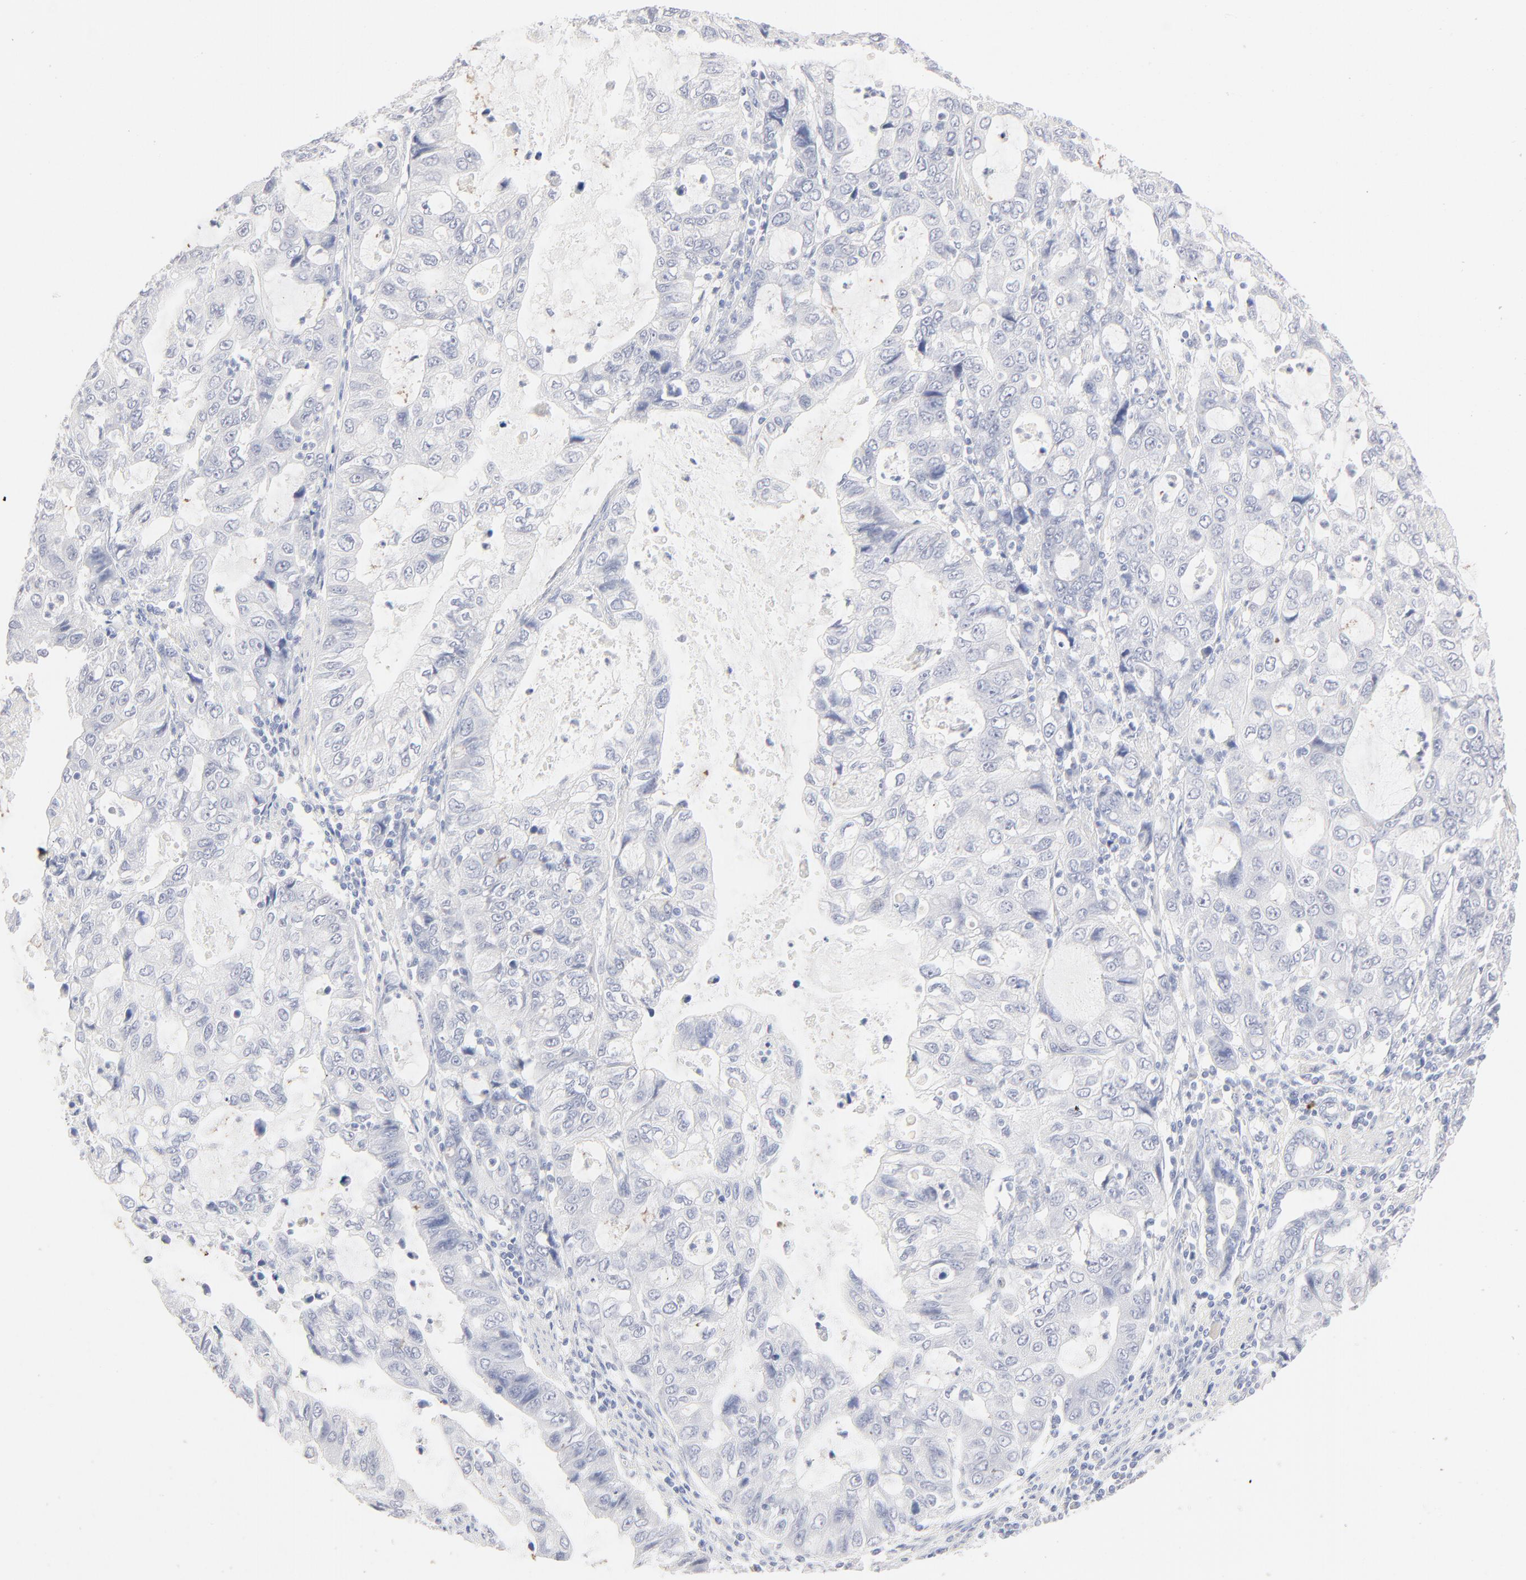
{"staining": {"intensity": "negative", "quantity": "none", "location": "none"}, "tissue": "stomach cancer", "cell_type": "Tumor cells", "image_type": "cancer", "snomed": [{"axis": "morphology", "description": "Adenocarcinoma, NOS"}, {"axis": "topography", "description": "Stomach, upper"}], "caption": "A micrograph of human stomach adenocarcinoma is negative for staining in tumor cells.", "gene": "ONECUT1", "patient": {"sex": "female", "age": 52}}